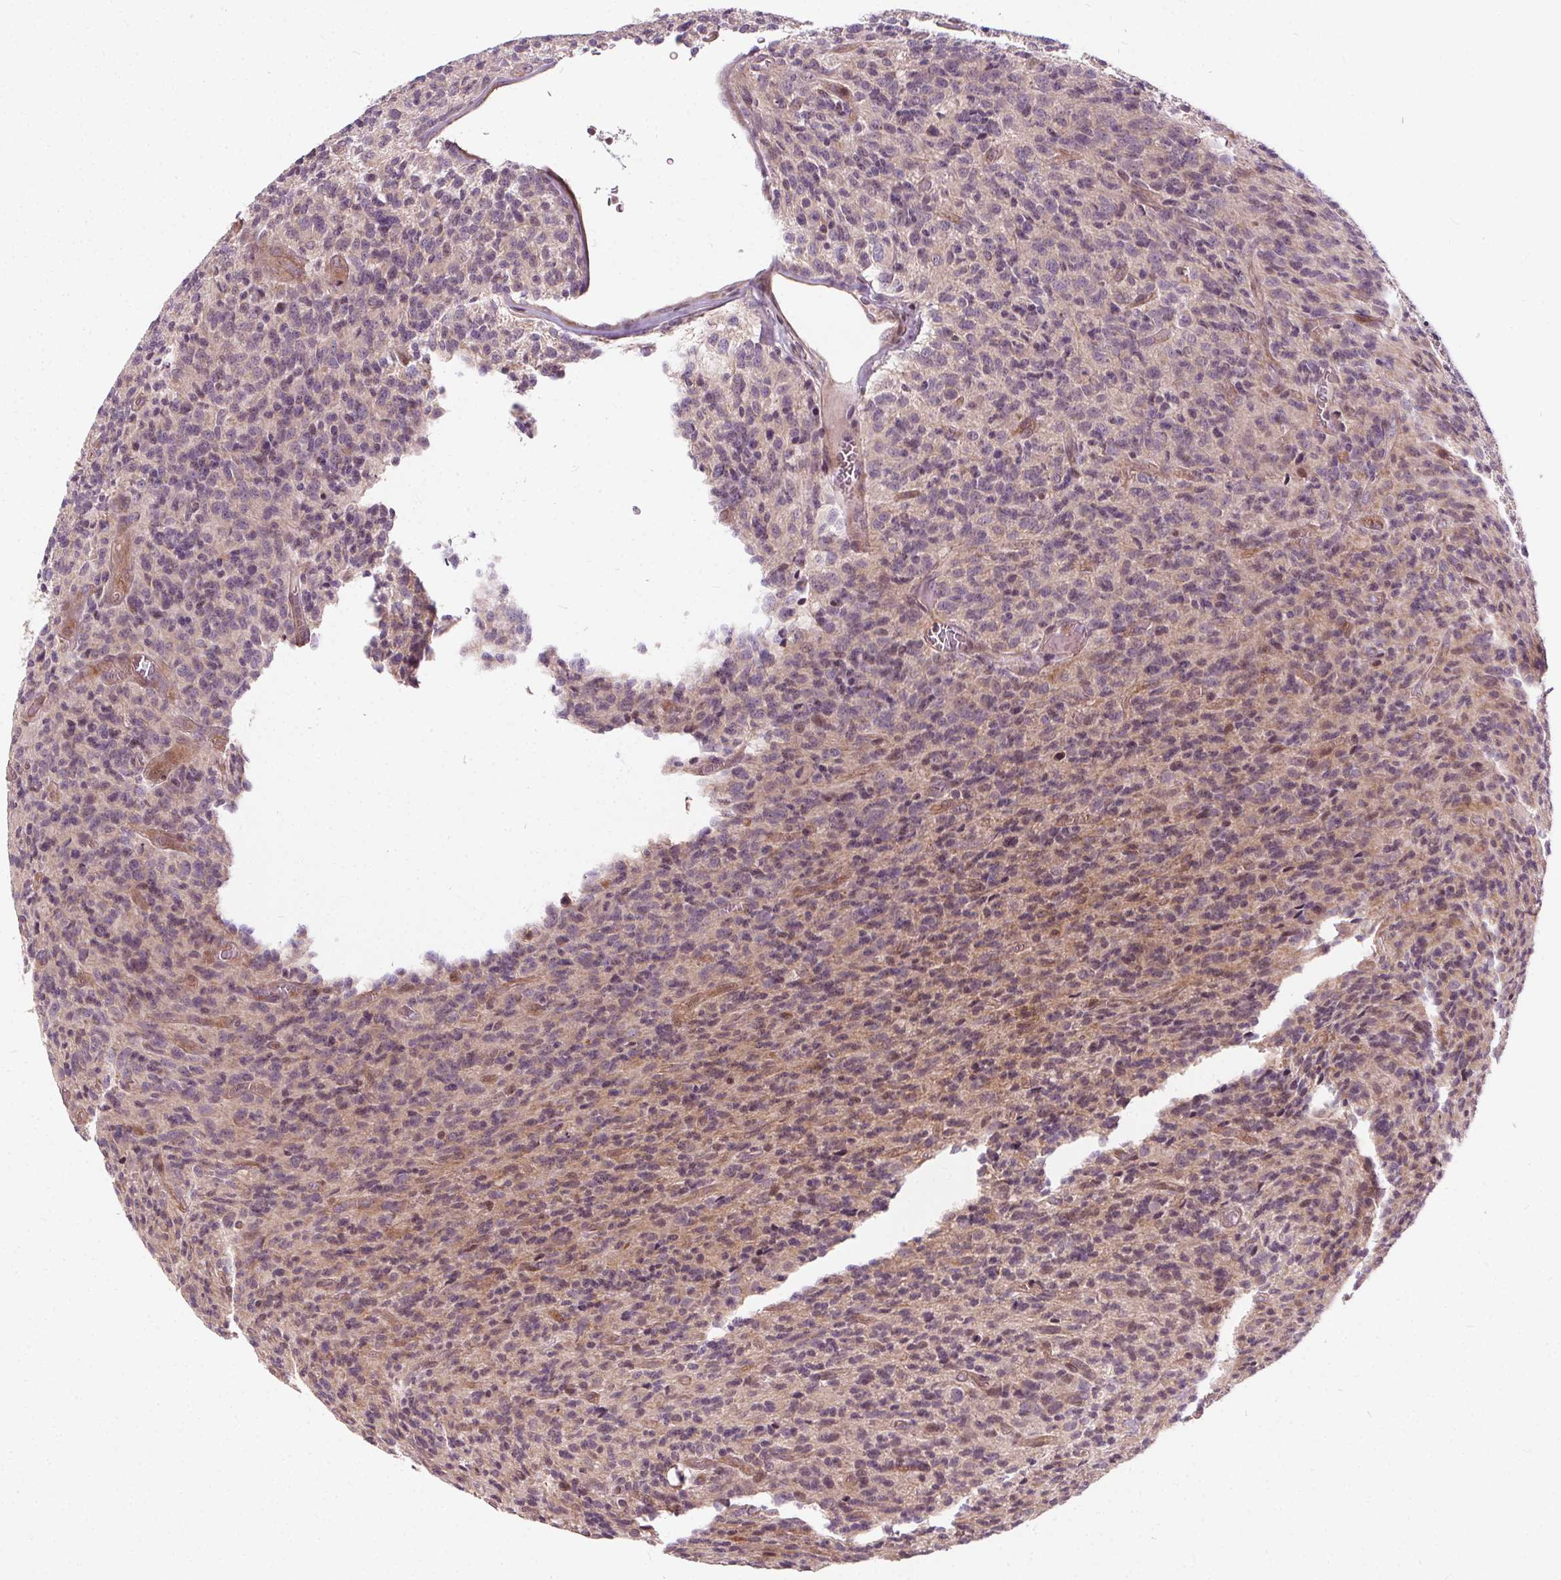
{"staining": {"intensity": "negative", "quantity": "none", "location": "none"}, "tissue": "glioma", "cell_type": "Tumor cells", "image_type": "cancer", "snomed": [{"axis": "morphology", "description": "Glioma, malignant, High grade"}, {"axis": "topography", "description": "Brain"}], "caption": "Immunohistochemistry (IHC) of malignant glioma (high-grade) shows no positivity in tumor cells.", "gene": "INPP5E", "patient": {"sex": "male", "age": 76}}